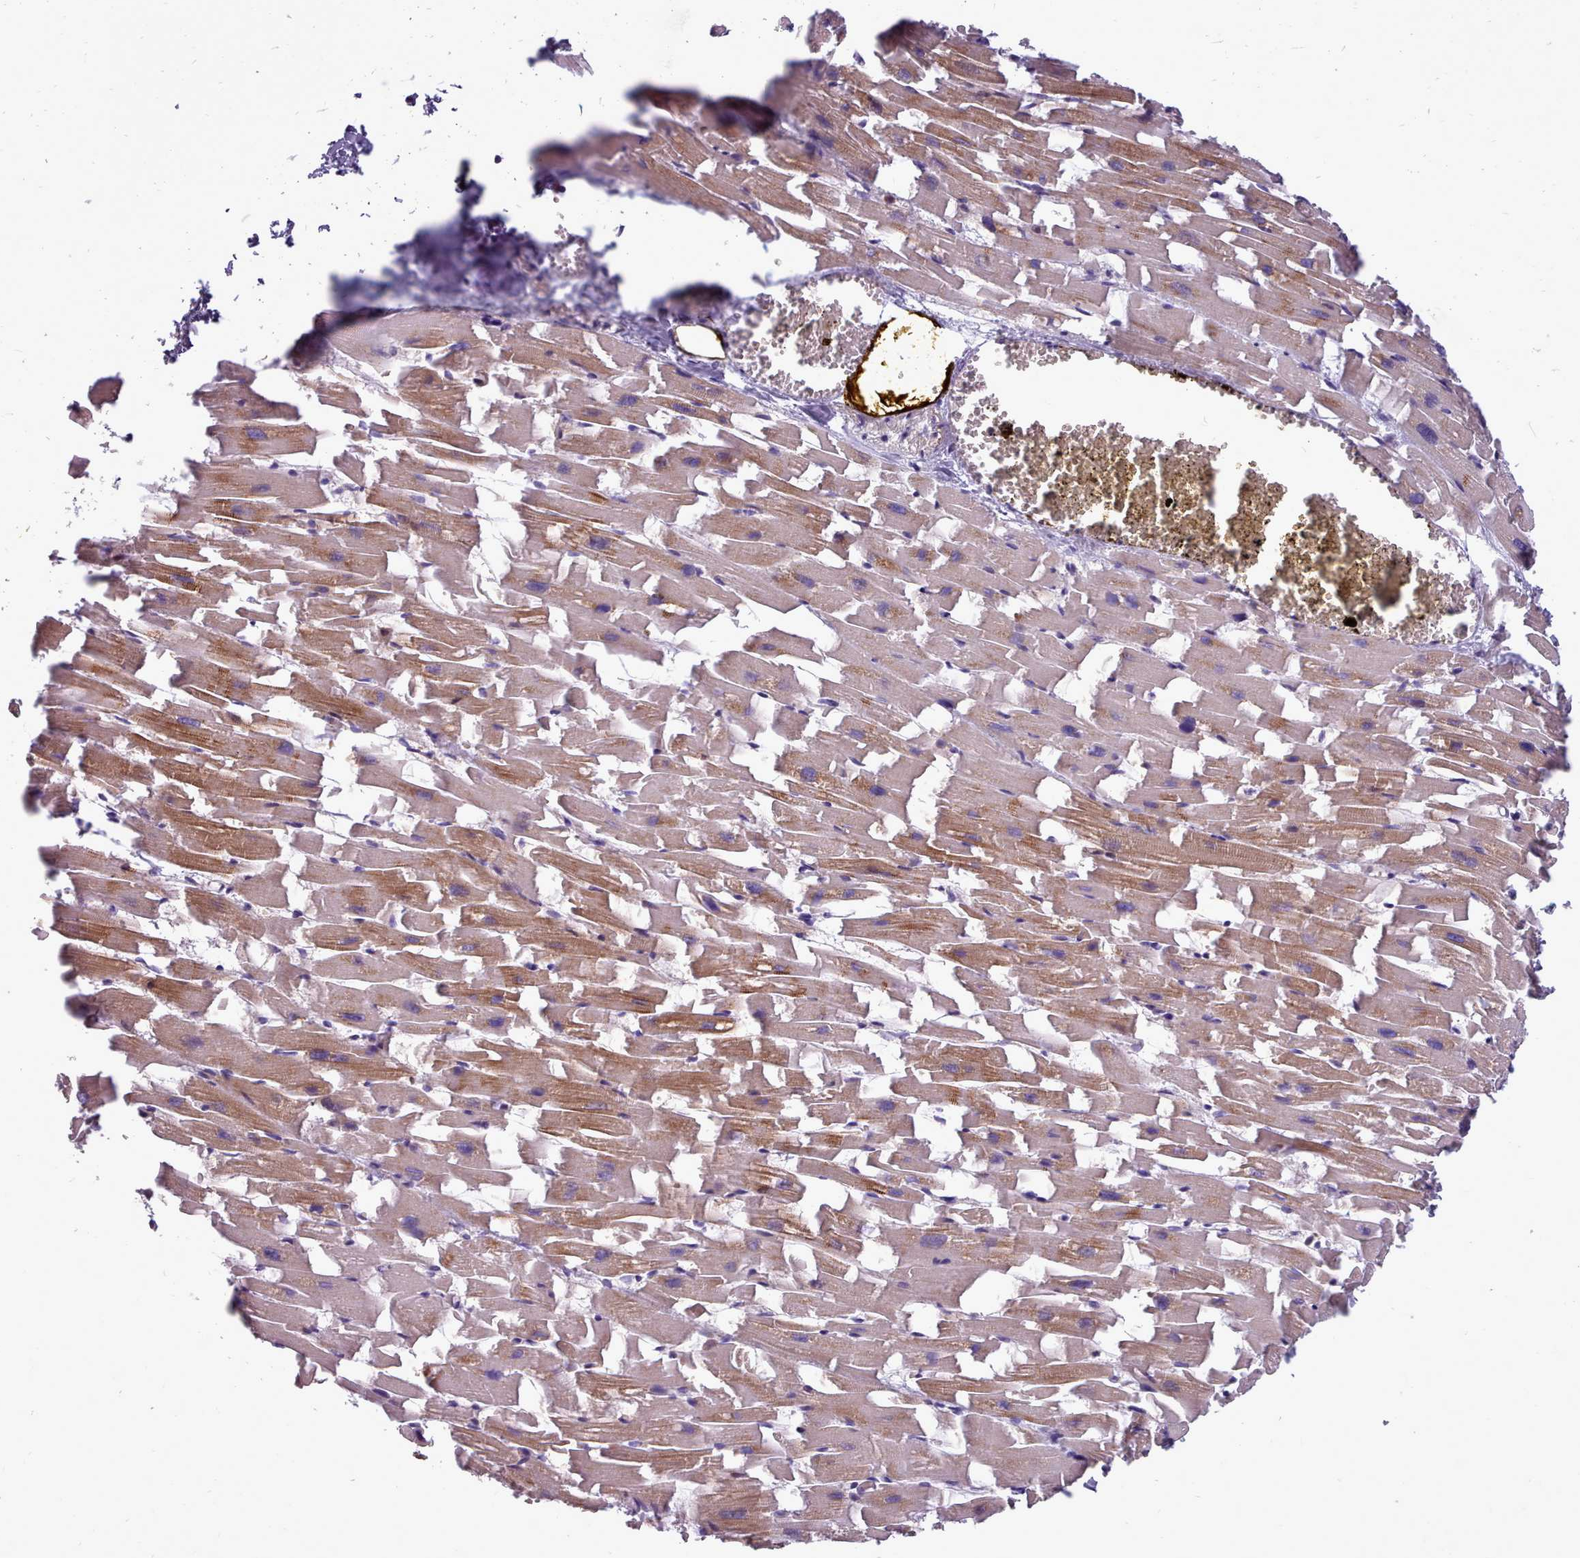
{"staining": {"intensity": "moderate", "quantity": ">75%", "location": "cytoplasmic/membranous"}, "tissue": "heart muscle", "cell_type": "Cardiomyocytes", "image_type": "normal", "snomed": [{"axis": "morphology", "description": "Normal tissue, NOS"}, {"axis": "topography", "description": "Heart"}], "caption": "This image shows immunohistochemistry staining of normal heart muscle, with medium moderate cytoplasmic/membranous positivity in about >75% of cardiomyocytes.", "gene": "AHCY", "patient": {"sex": "female", "age": 64}}